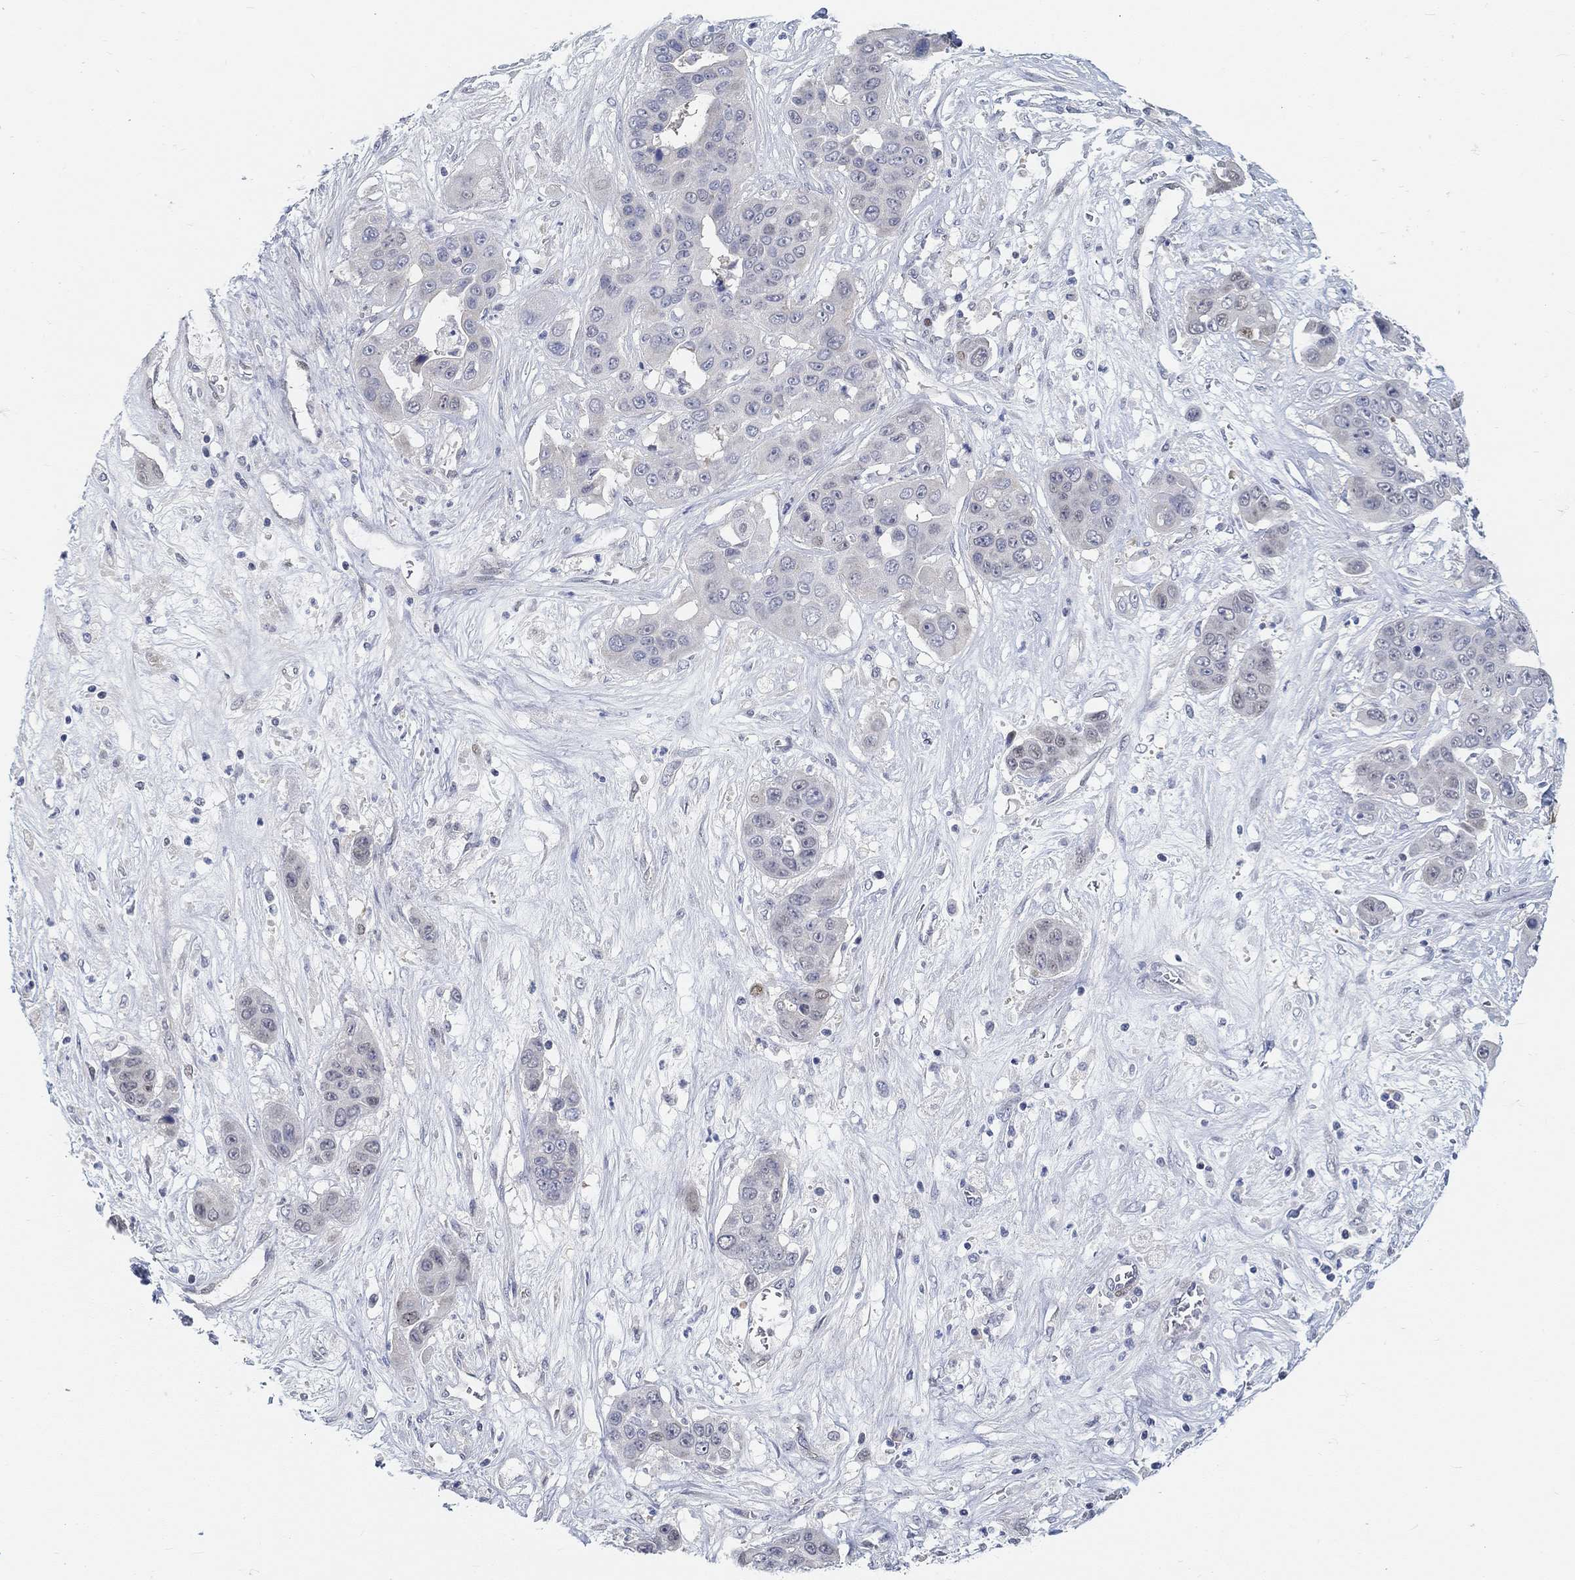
{"staining": {"intensity": "negative", "quantity": "none", "location": "none"}, "tissue": "liver cancer", "cell_type": "Tumor cells", "image_type": "cancer", "snomed": [{"axis": "morphology", "description": "Cholangiocarcinoma"}, {"axis": "topography", "description": "Liver"}], "caption": "The image shows no significant positivity in tumor cells of liver cancer (cholangiocarcinoma).", "gene": "SNTG2", "patient": {"sex": "female", "age": 52}}